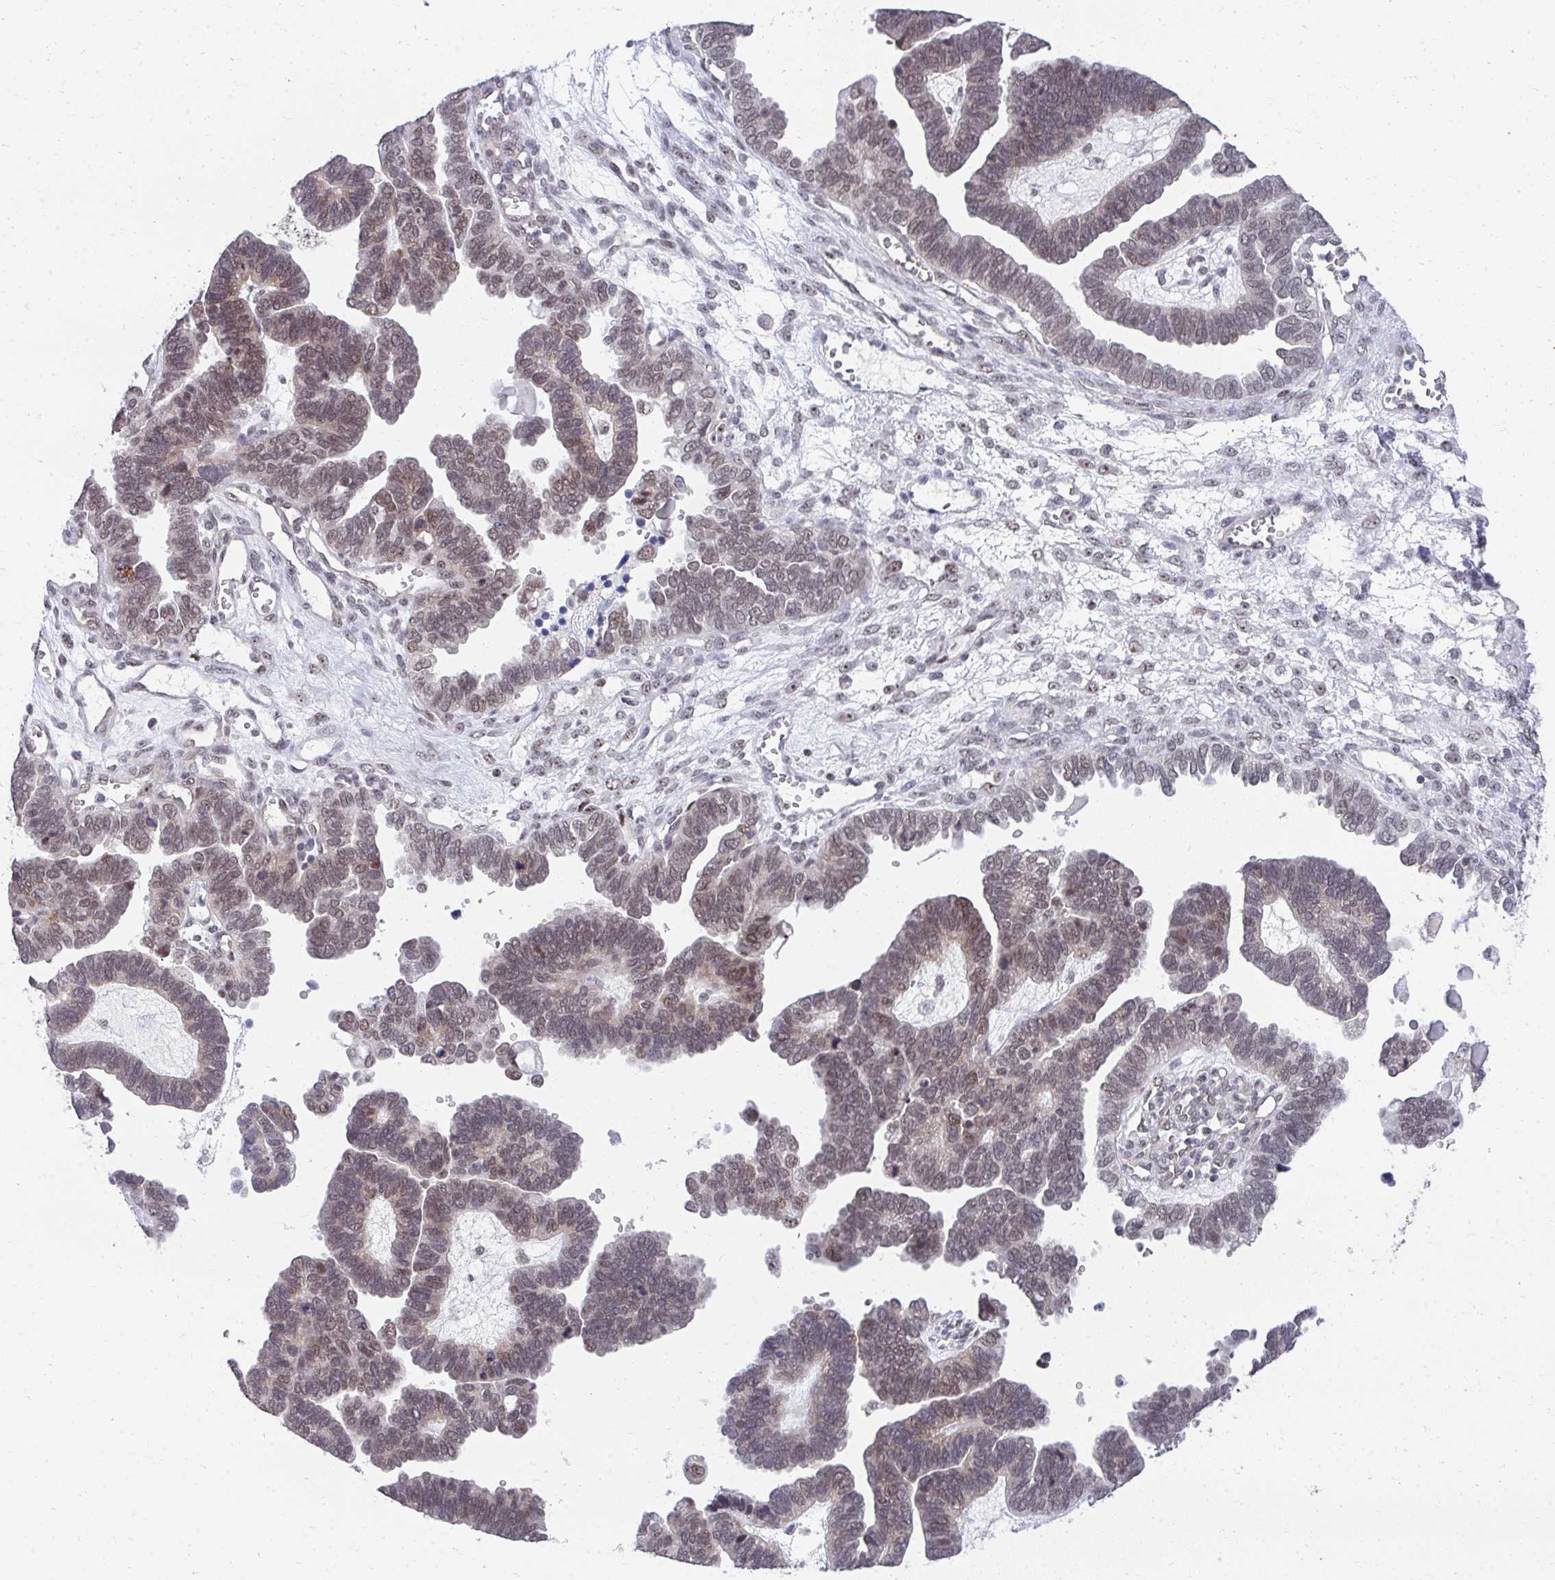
{"staining": {"intensity": "weak", "quantity": "25%-75%", "location": "nuclear"}, "tissue": "ovarian cancer", "cell_type": "Tumor cells", "image_type": "cancer", "snomed": [{"axis": "morphology", "description": "Cystadenocarcinoma, serous, NOS"}, {"axis": "topography", "description": "Ovary"}], "caption": "Ovarian cancer (serous cystadenocarcinoma) stained with IHC exhibits weak nuclear positivity in approximately 25%-75% of tumor cells.", "gene": "HIRA", "patient": {"sex": "female", "age": 51}}